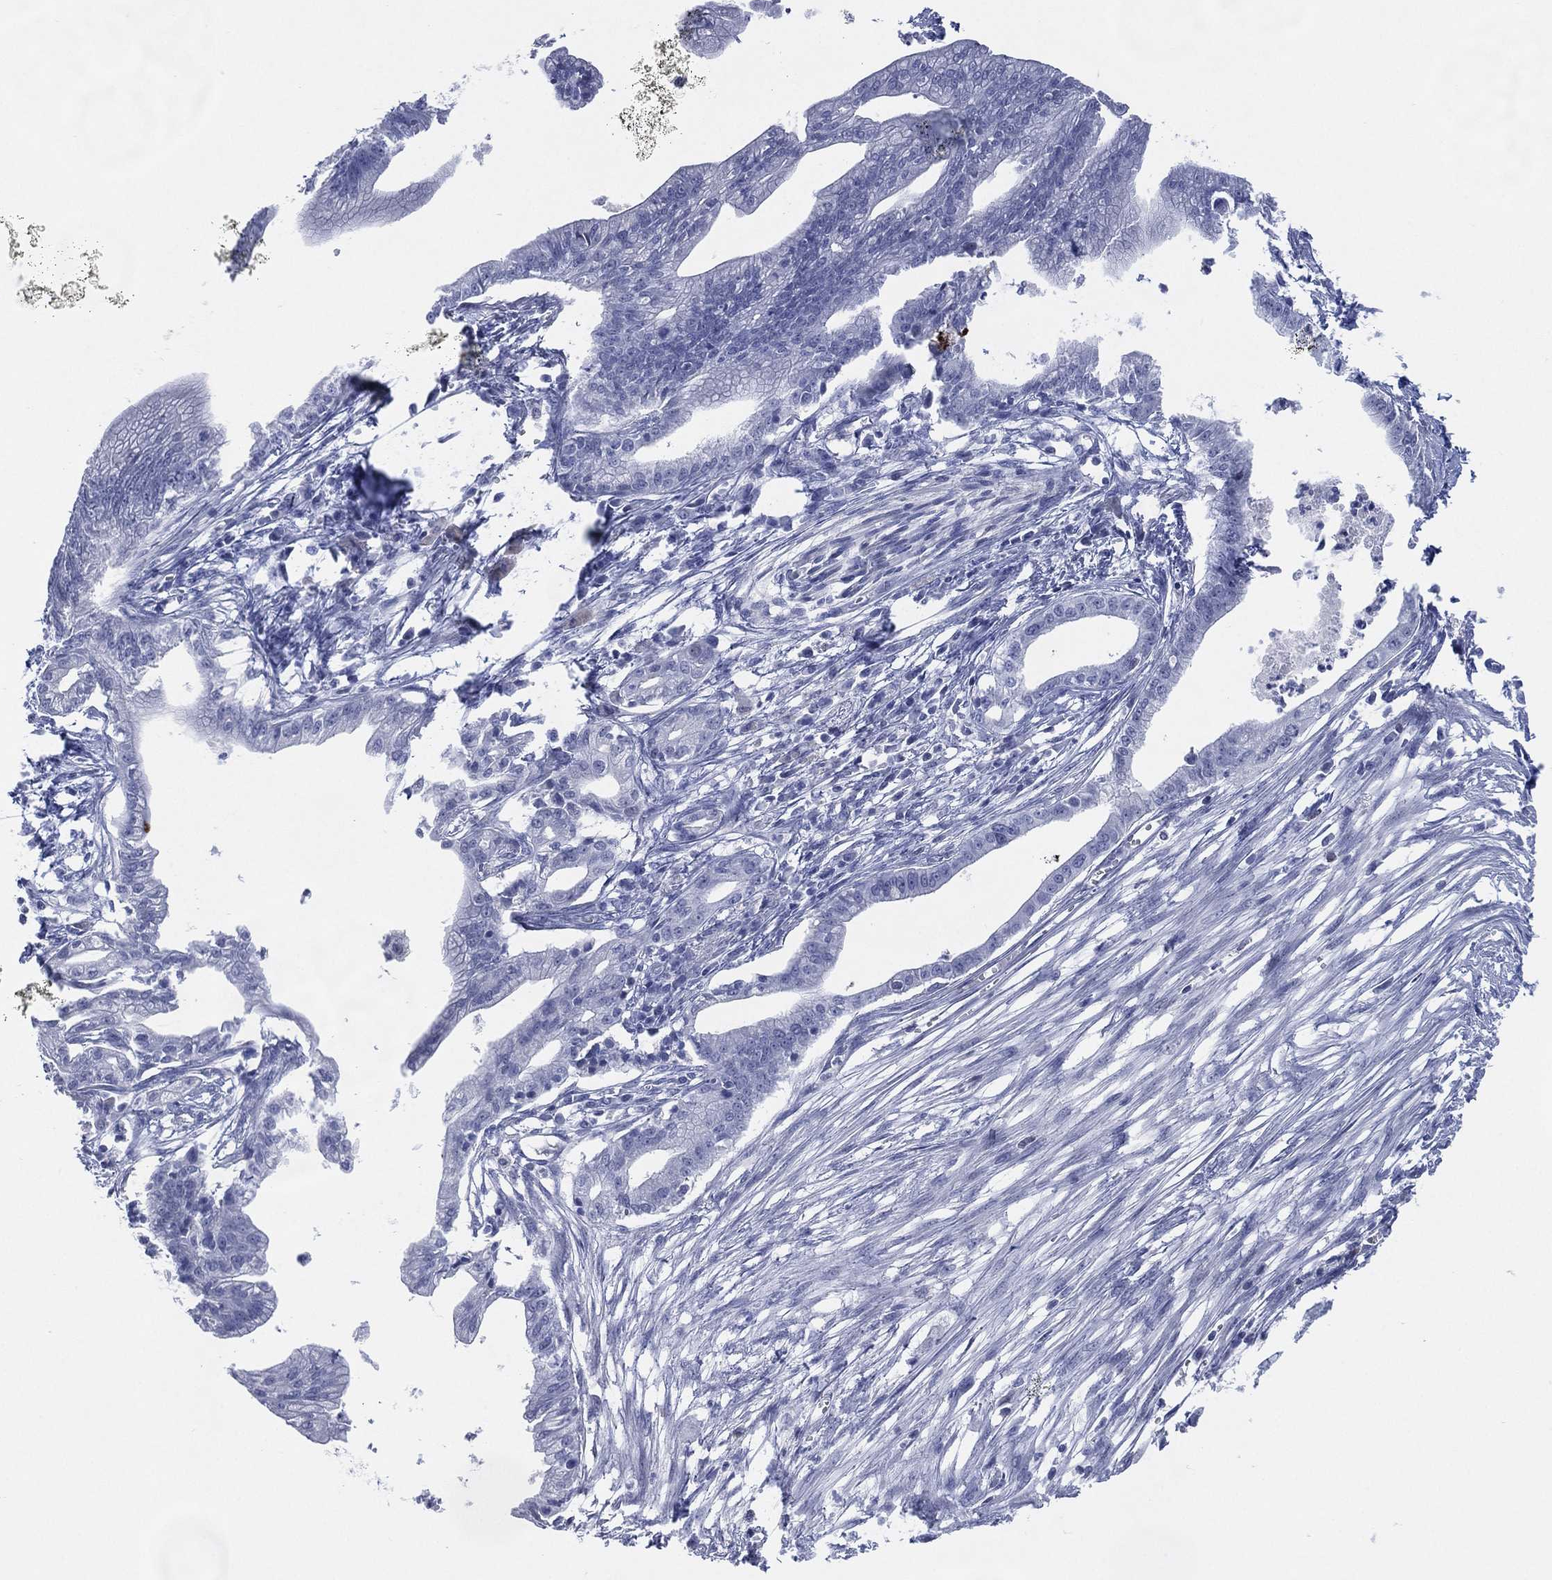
{"staining": {"intensity": "negative", "quantity": "none", "location": "none"}, "tissue": "pancreatic cancer", "cell_type": "Tumor cells", "image_type": "cancer", "snomed": [{"axis": "morphology", "description": "Normal tissue, NOS"}, {"axis": "morphology", "description": "Adenocarcinoma, NOS"}, {"axis": "topography", "description": "Pancreas"}], "caption": "Immunohistochemical staining of human pancreatic cancer shows no significant positivity in tumor cells.", "gene": "TMEM247", "patient": {"sex": "female", "age": 58}}